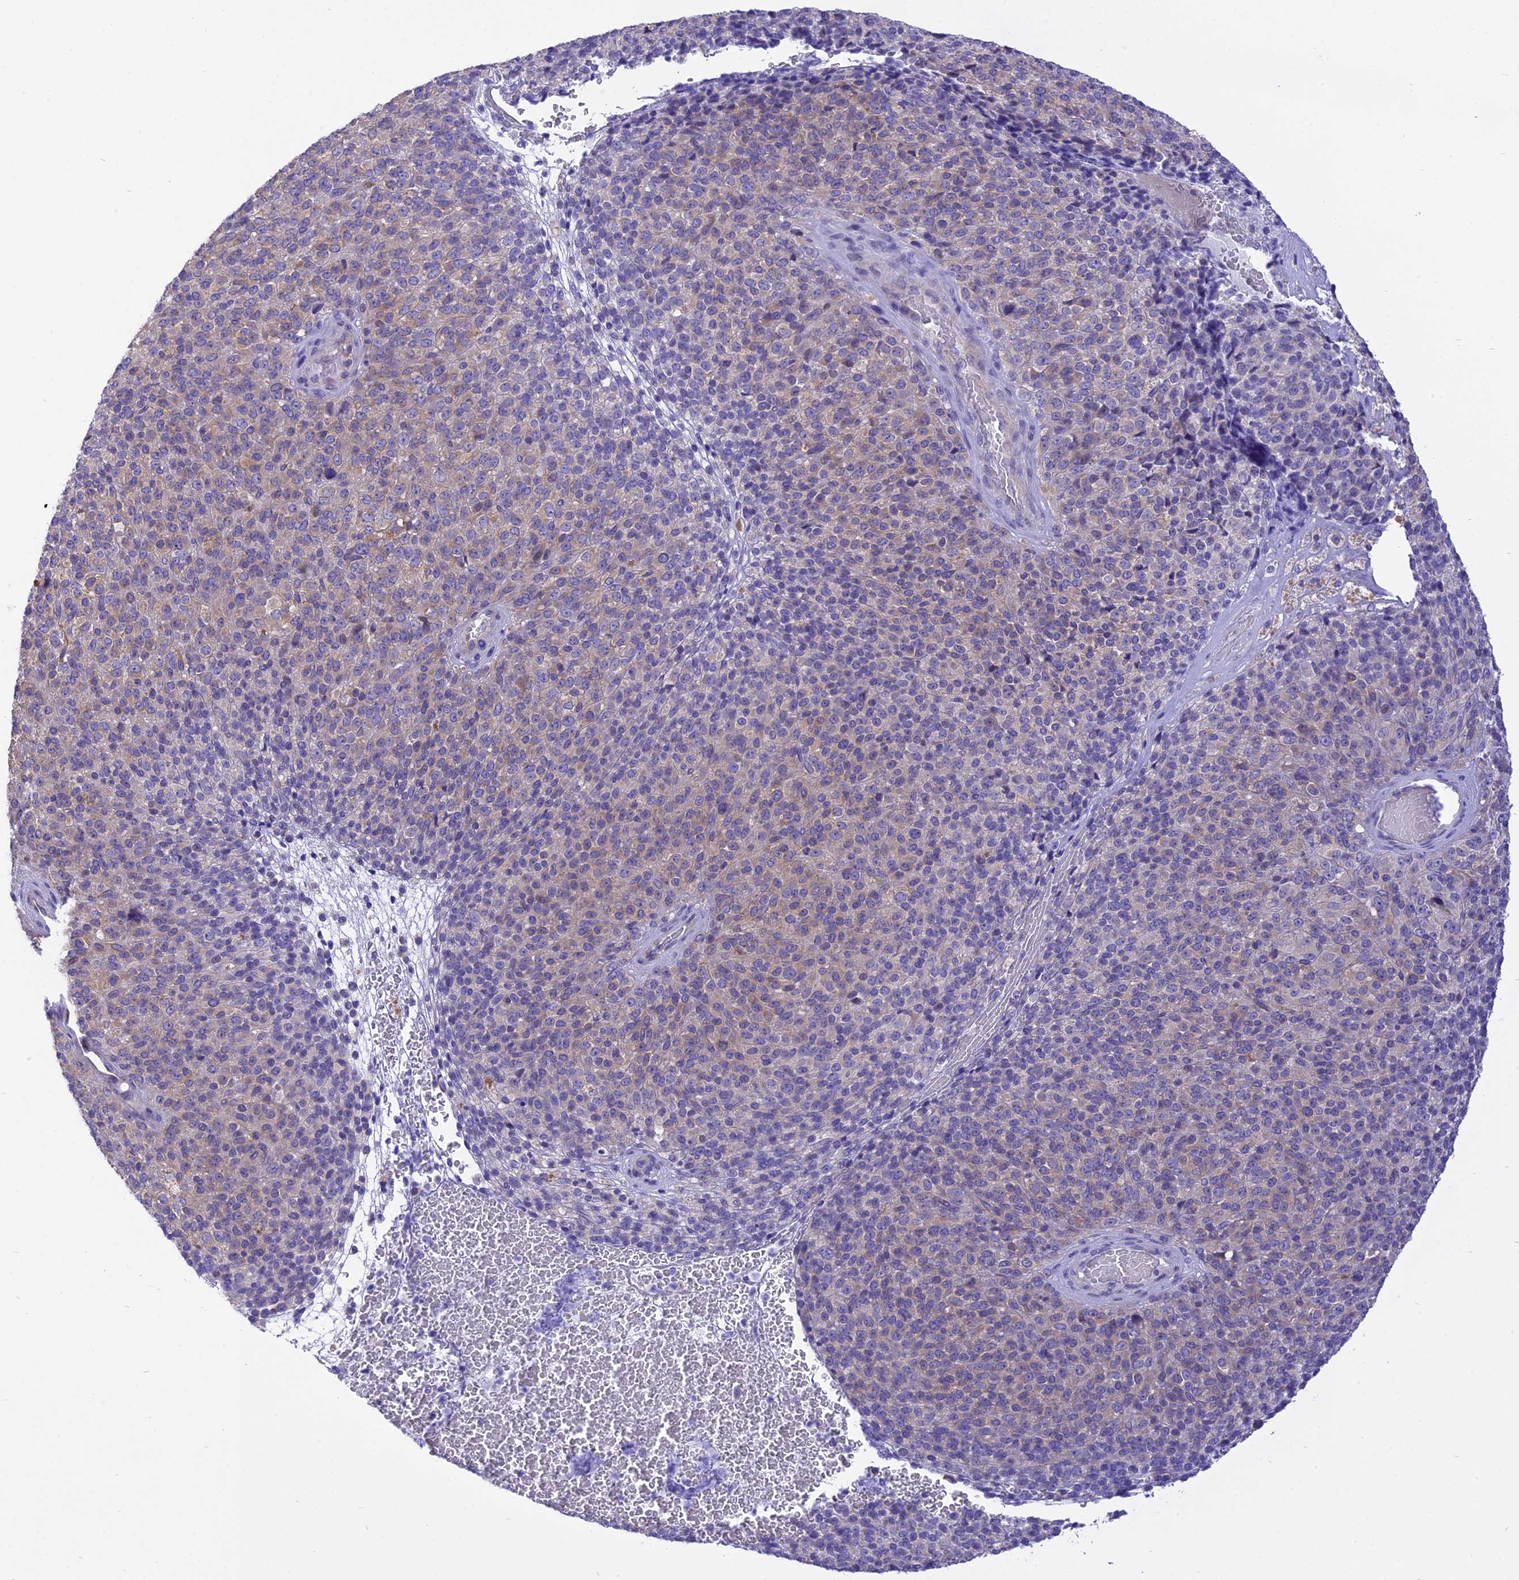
{"staining": {"intensity": "weak", "quantity": "25%-75%", "location": "cytoplasmic/membranous"}, "tissue": "melanoma", "cell_type": "Tumor cells", "image_type": "cancer", "snomed": [{"axis": "morphology", "description": "Malignant melanoma, Metastatic site"}, {"axis": "topography", "description": "Brain"}], "caption": "A high-resolution photomicrograph shows IHC staining of melanoma, which reveals weak cytoplasmic/membranous positivity in approximately 25%-75% of tumor cells.", "gene": "DCAF16", "patient": {"sex": "female", "age": 56}}